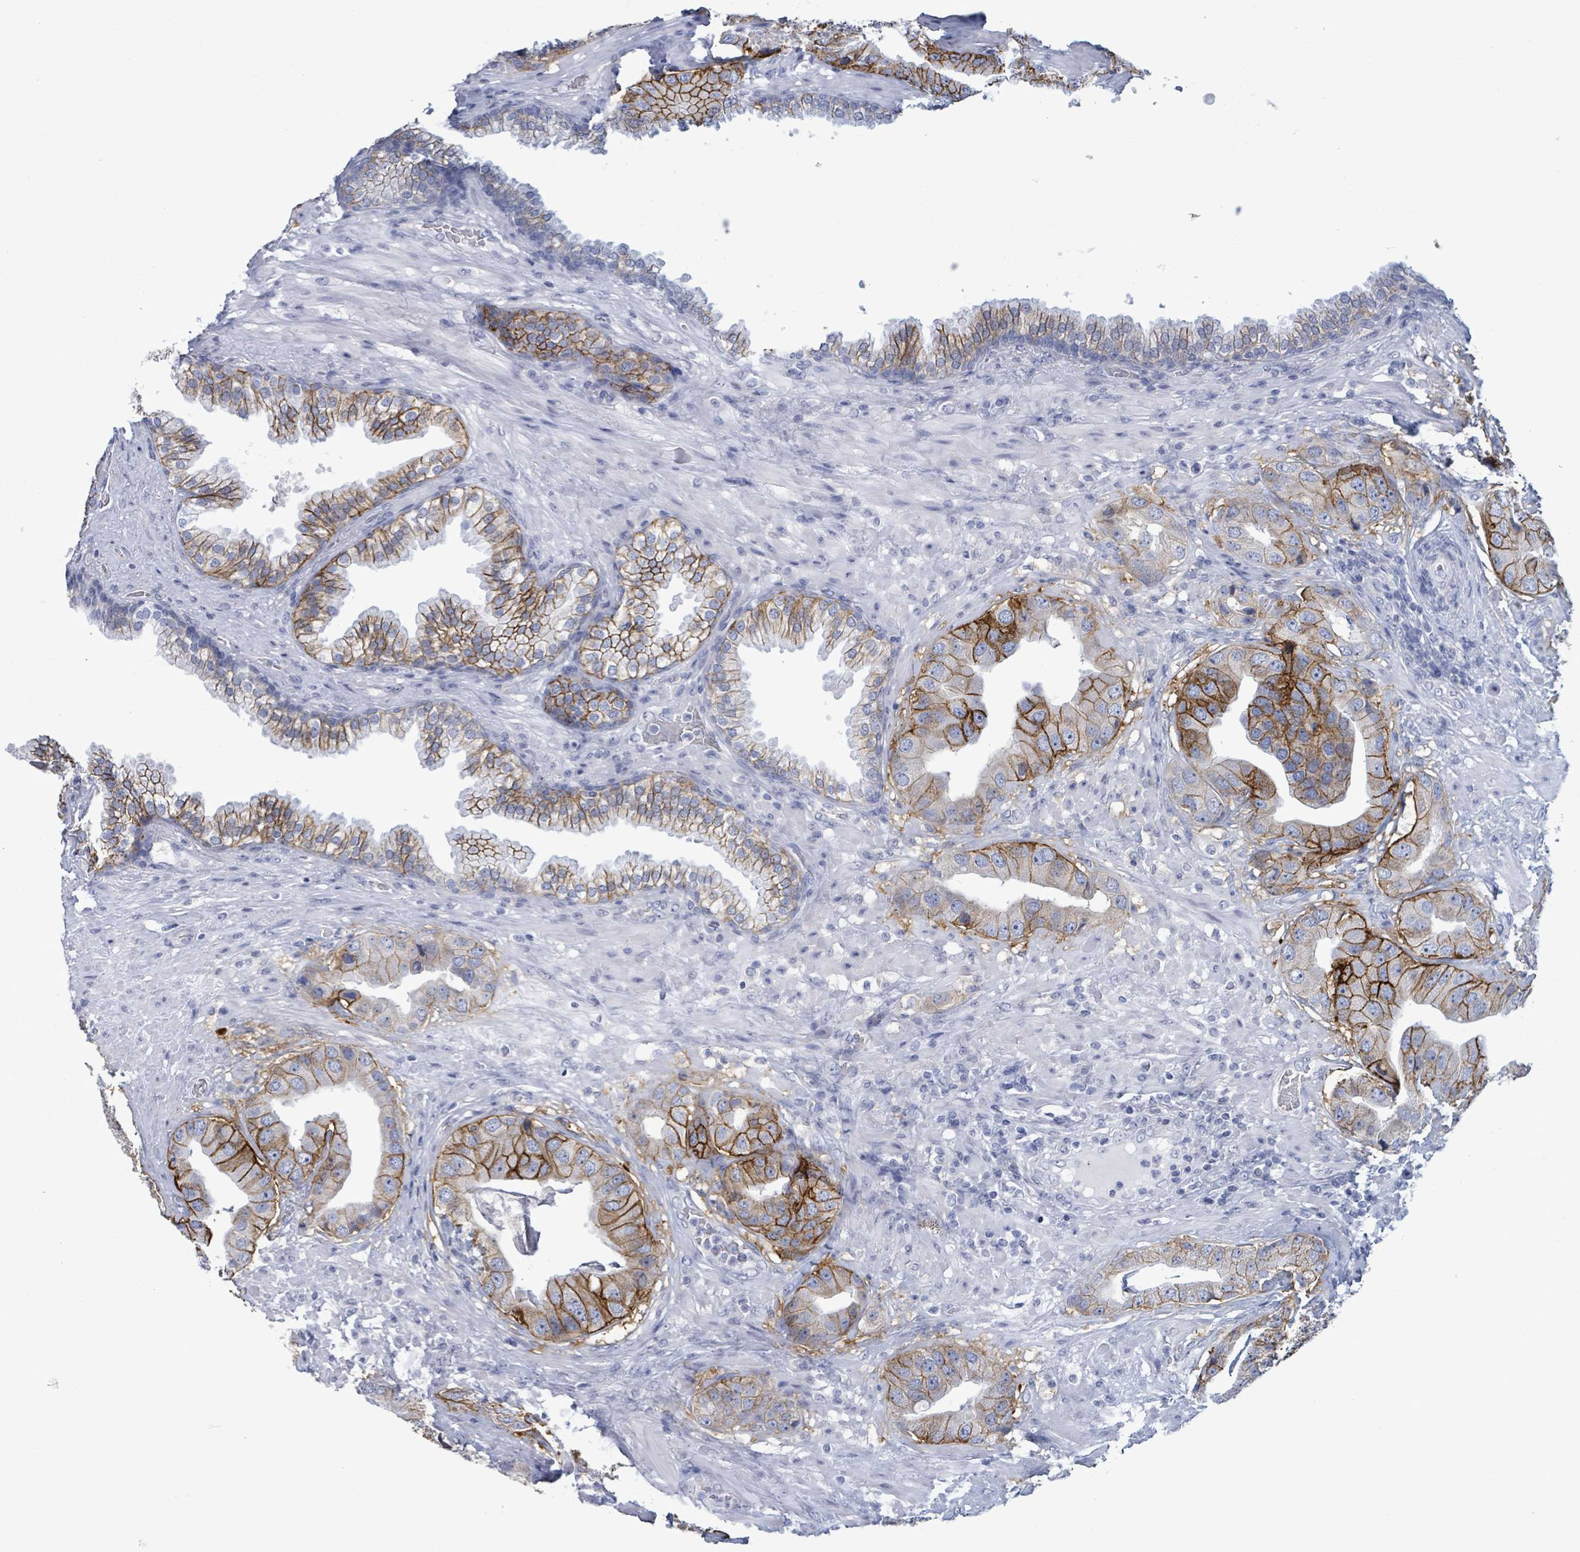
{"staining": {"intensity": "strong", "quantity": "25%-75%", "location": "cytoplasmic/membranous"}, "tissue": "prostate cancer", "cell_type": "Tumor cells", "image_type": "cancer", "snomed": [{"axis": "morphology", "description": "Adenocarcinoma, High grade"}, {"axis": "topography", "description": "Prostate"}], "caption": "The immunohistochemical stain labels strong cytoplasmic/membranous staining in tumor cells of adenocarcinoma (high-grade) (prostate) tissue.", "gene": "BSG", "patient": {"sex": "male", "age": 63}}